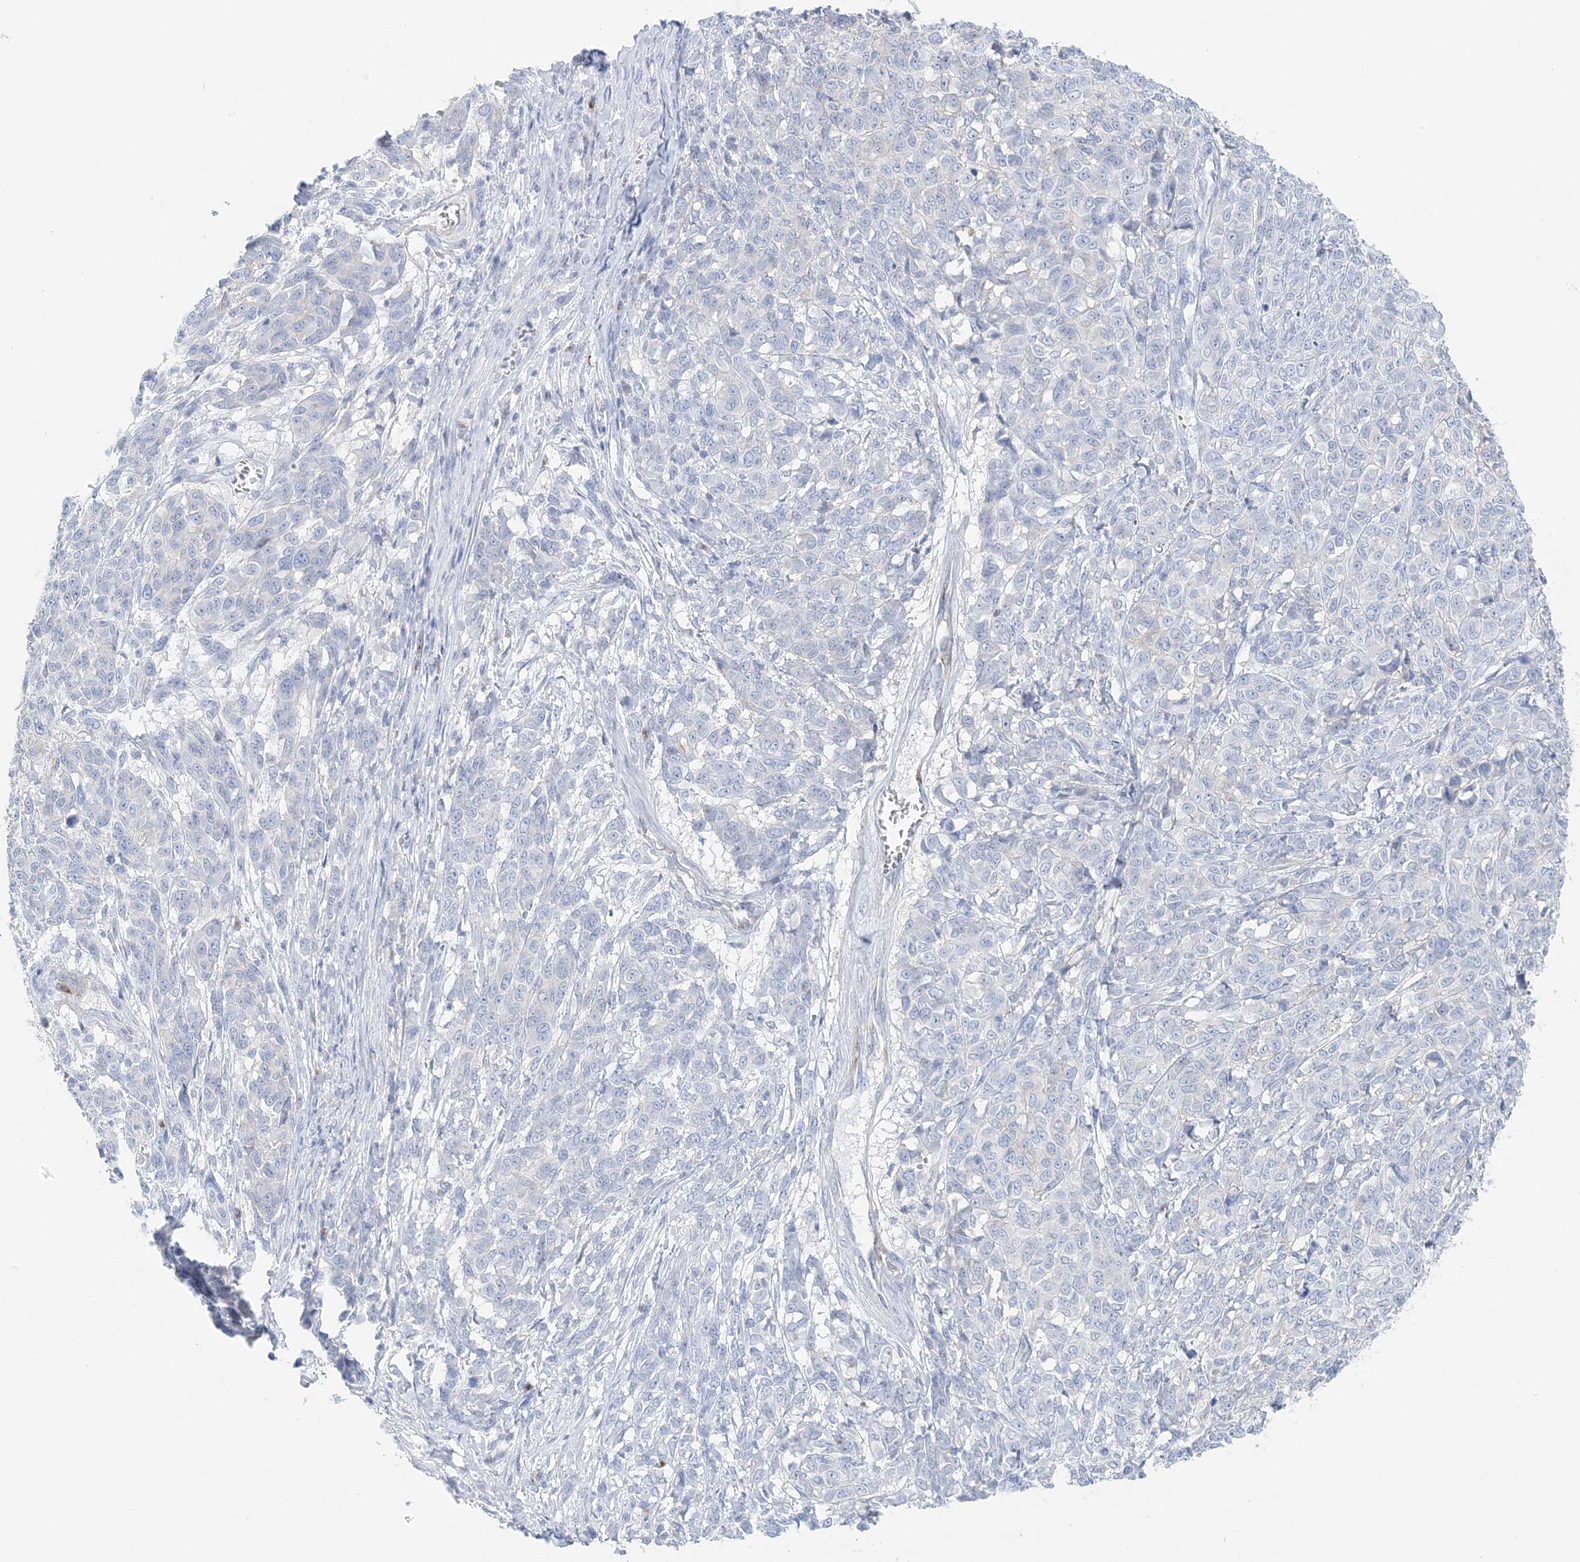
{"staining": {"intensity": "negative", "quantity": "none", "location": "none"}, "tissue": "melanoma", "cell_type": "Tumor cells", "image_type": "cancer", "snomed": [{"axis": "morphology", "description": "Malignant melanoma, NOS"}, {"axis": "topography", "description": "Skin"}], "caption": "There is no significant staining in tumor cells of malignant melanoma.", "gene": "SLC5A6", "patient": {"sex": "male", "age": 49}}